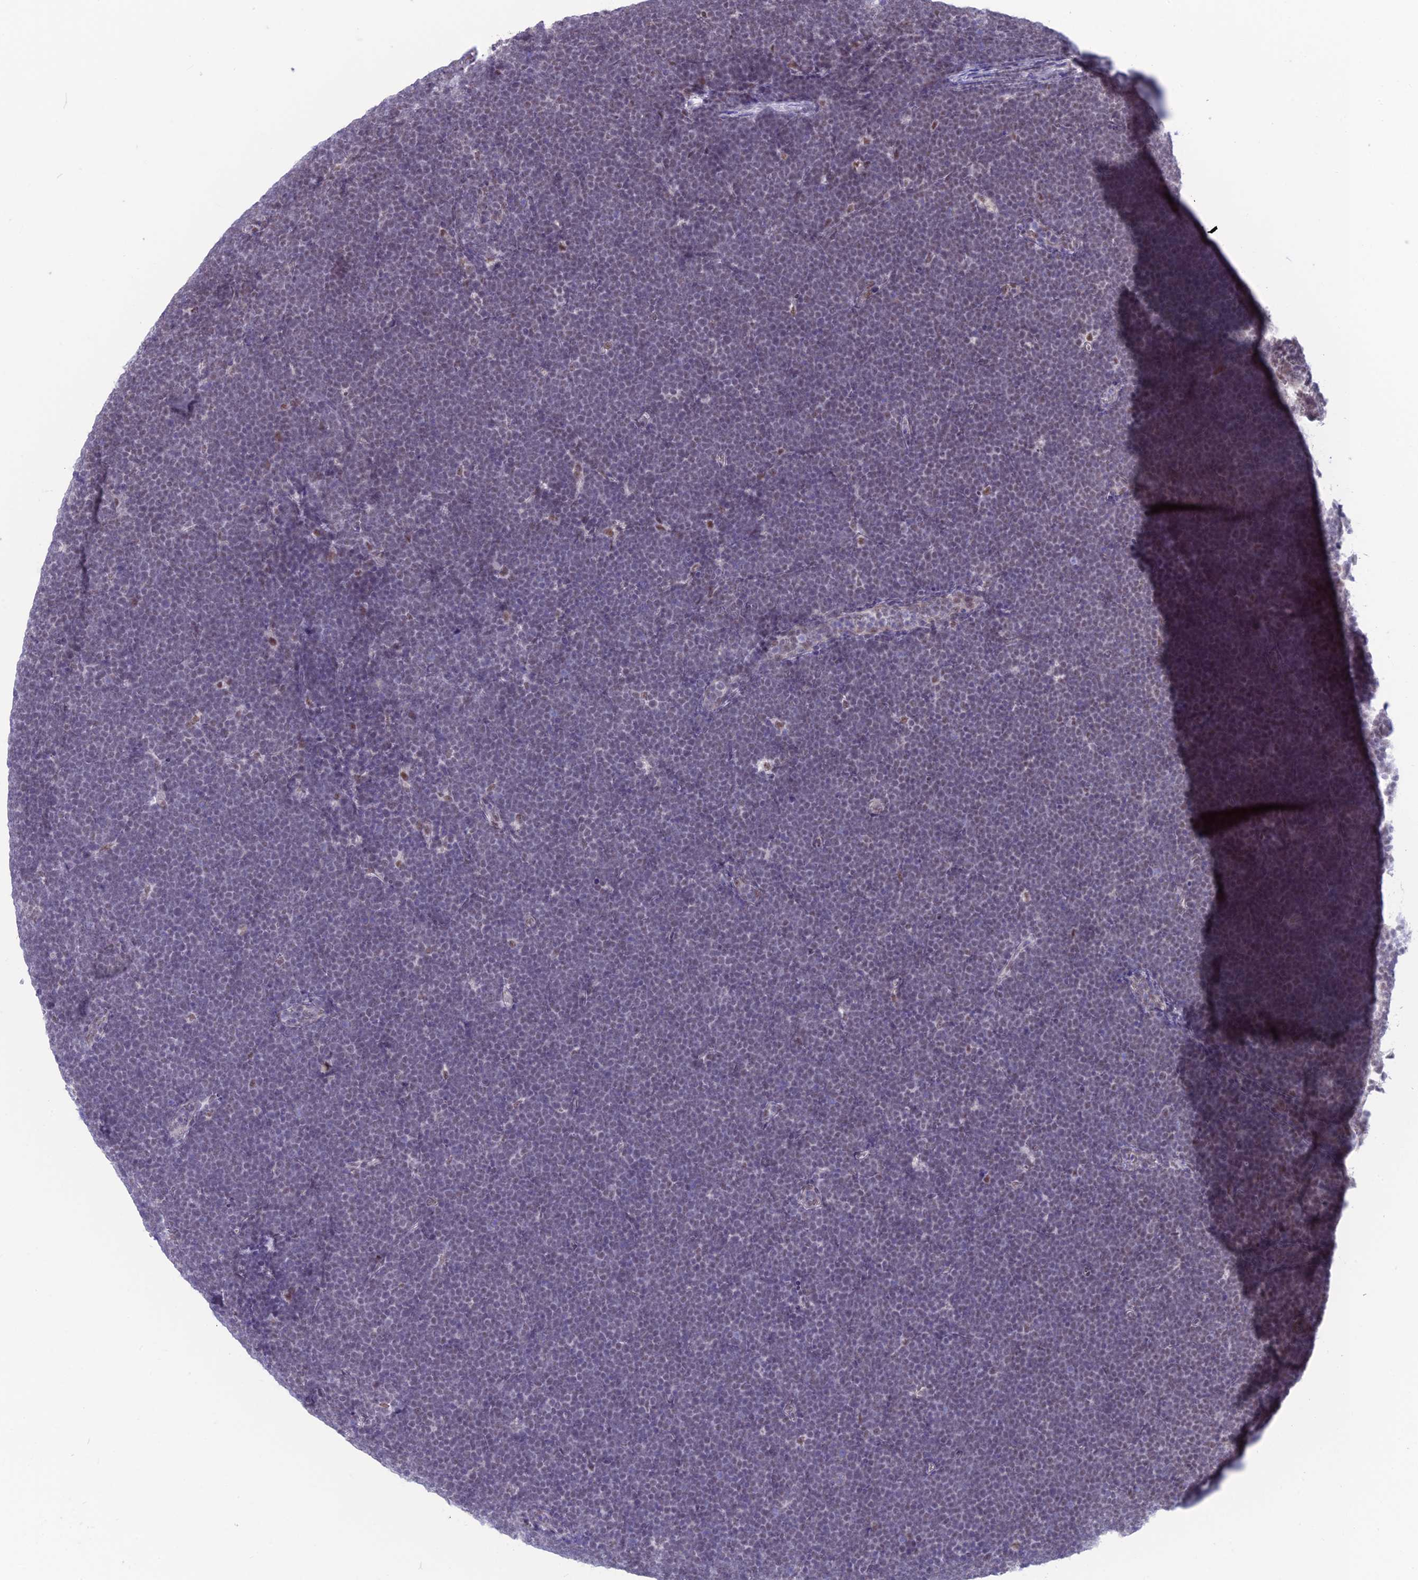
{"staining": {"intensity": "negative", "quantity": "none", "location": "none"}, "tissue": "lymphoma", "cell_type": "Tumor cells", "image_type": "cancer", "snomed": [{"axis": "morphology", "description": "Malignant lymphoma, non-Hodgkin's type, High grade"}, {"axis": "topography", "description": "Lymph node"}], "caption": "Immunohistochemical staining of human high-grade malignant lymphoma, non-Hodgkin's type displays no significant staining in tumor cells.", "gene": "SRSF5", "patient": {"sex": "male", "age": 13}}